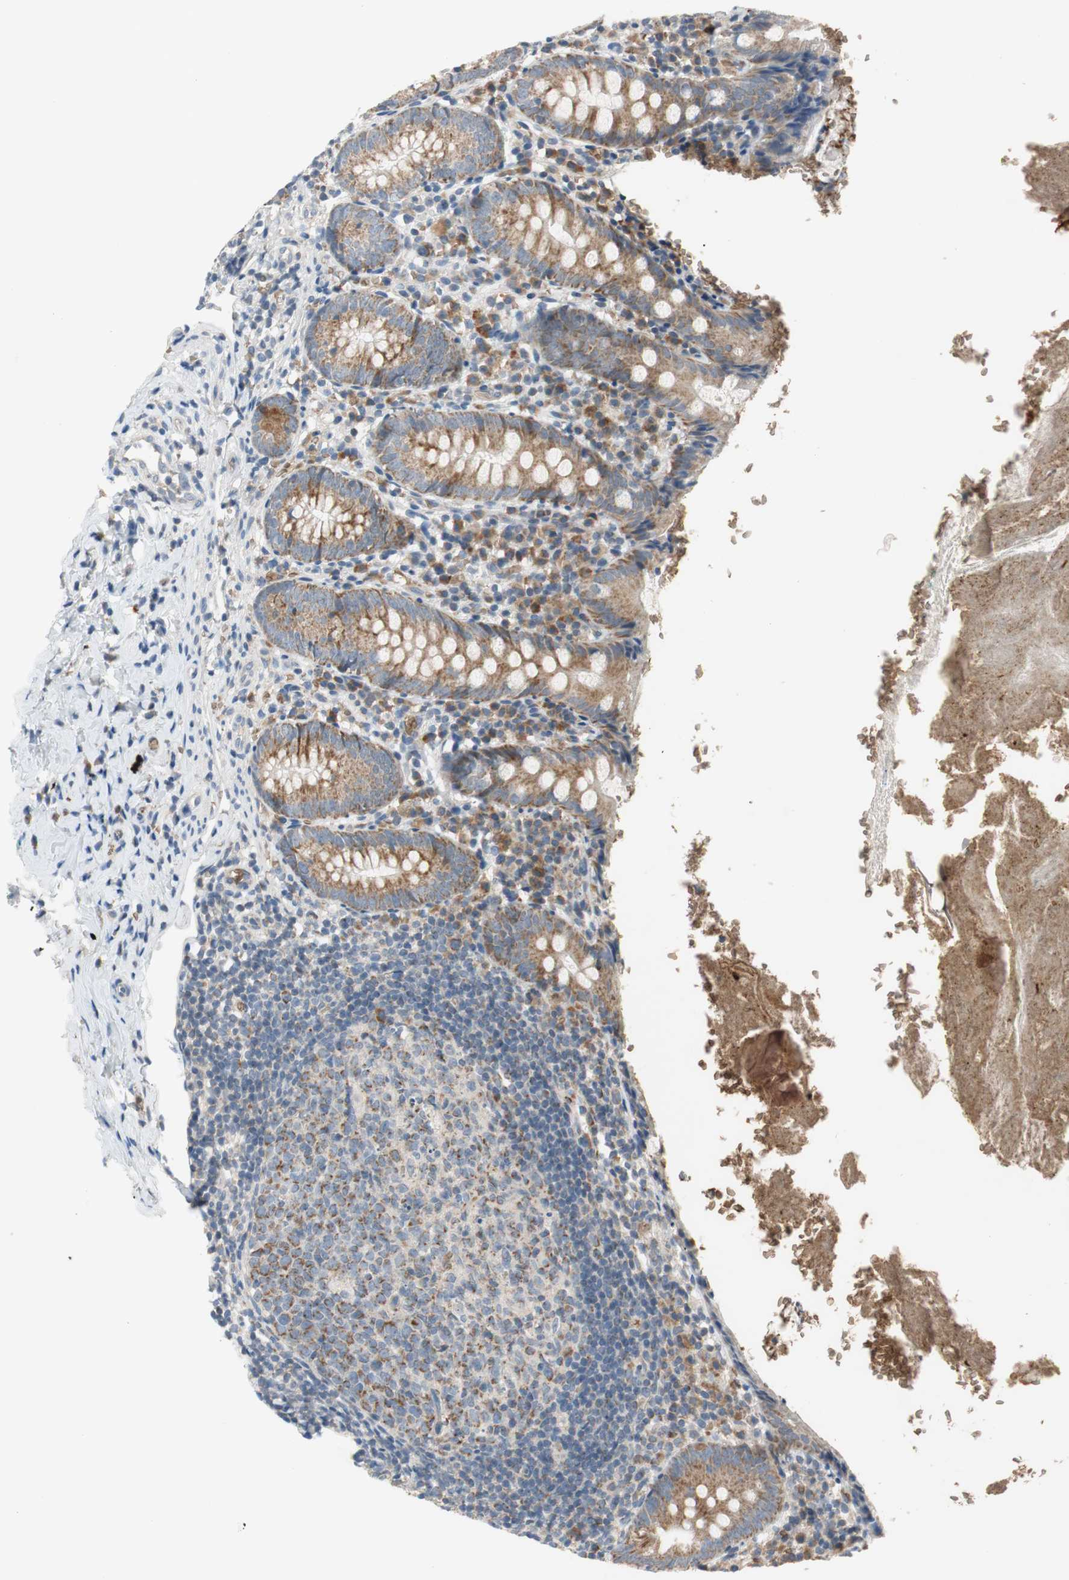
{"staining": {"intensity": "moderate", "quantity": ">75%", "location": "cytoplasmic/membranous"}, "tissue": "appendix", "cell_type": "Glandular cells", "image_type": "normal", "snomed": [{"axis": "morphology", "description": "Normal tissue, NOS"}, {"axis": "topography", "description": "Appendix"}], "caption": "Glandular cells display moderate cytoplasmic/membranous expression in about >75% of cells in unremarkable appendix.", "gene": "GYPC", "patient": {"sex": "female", "age": 10}}